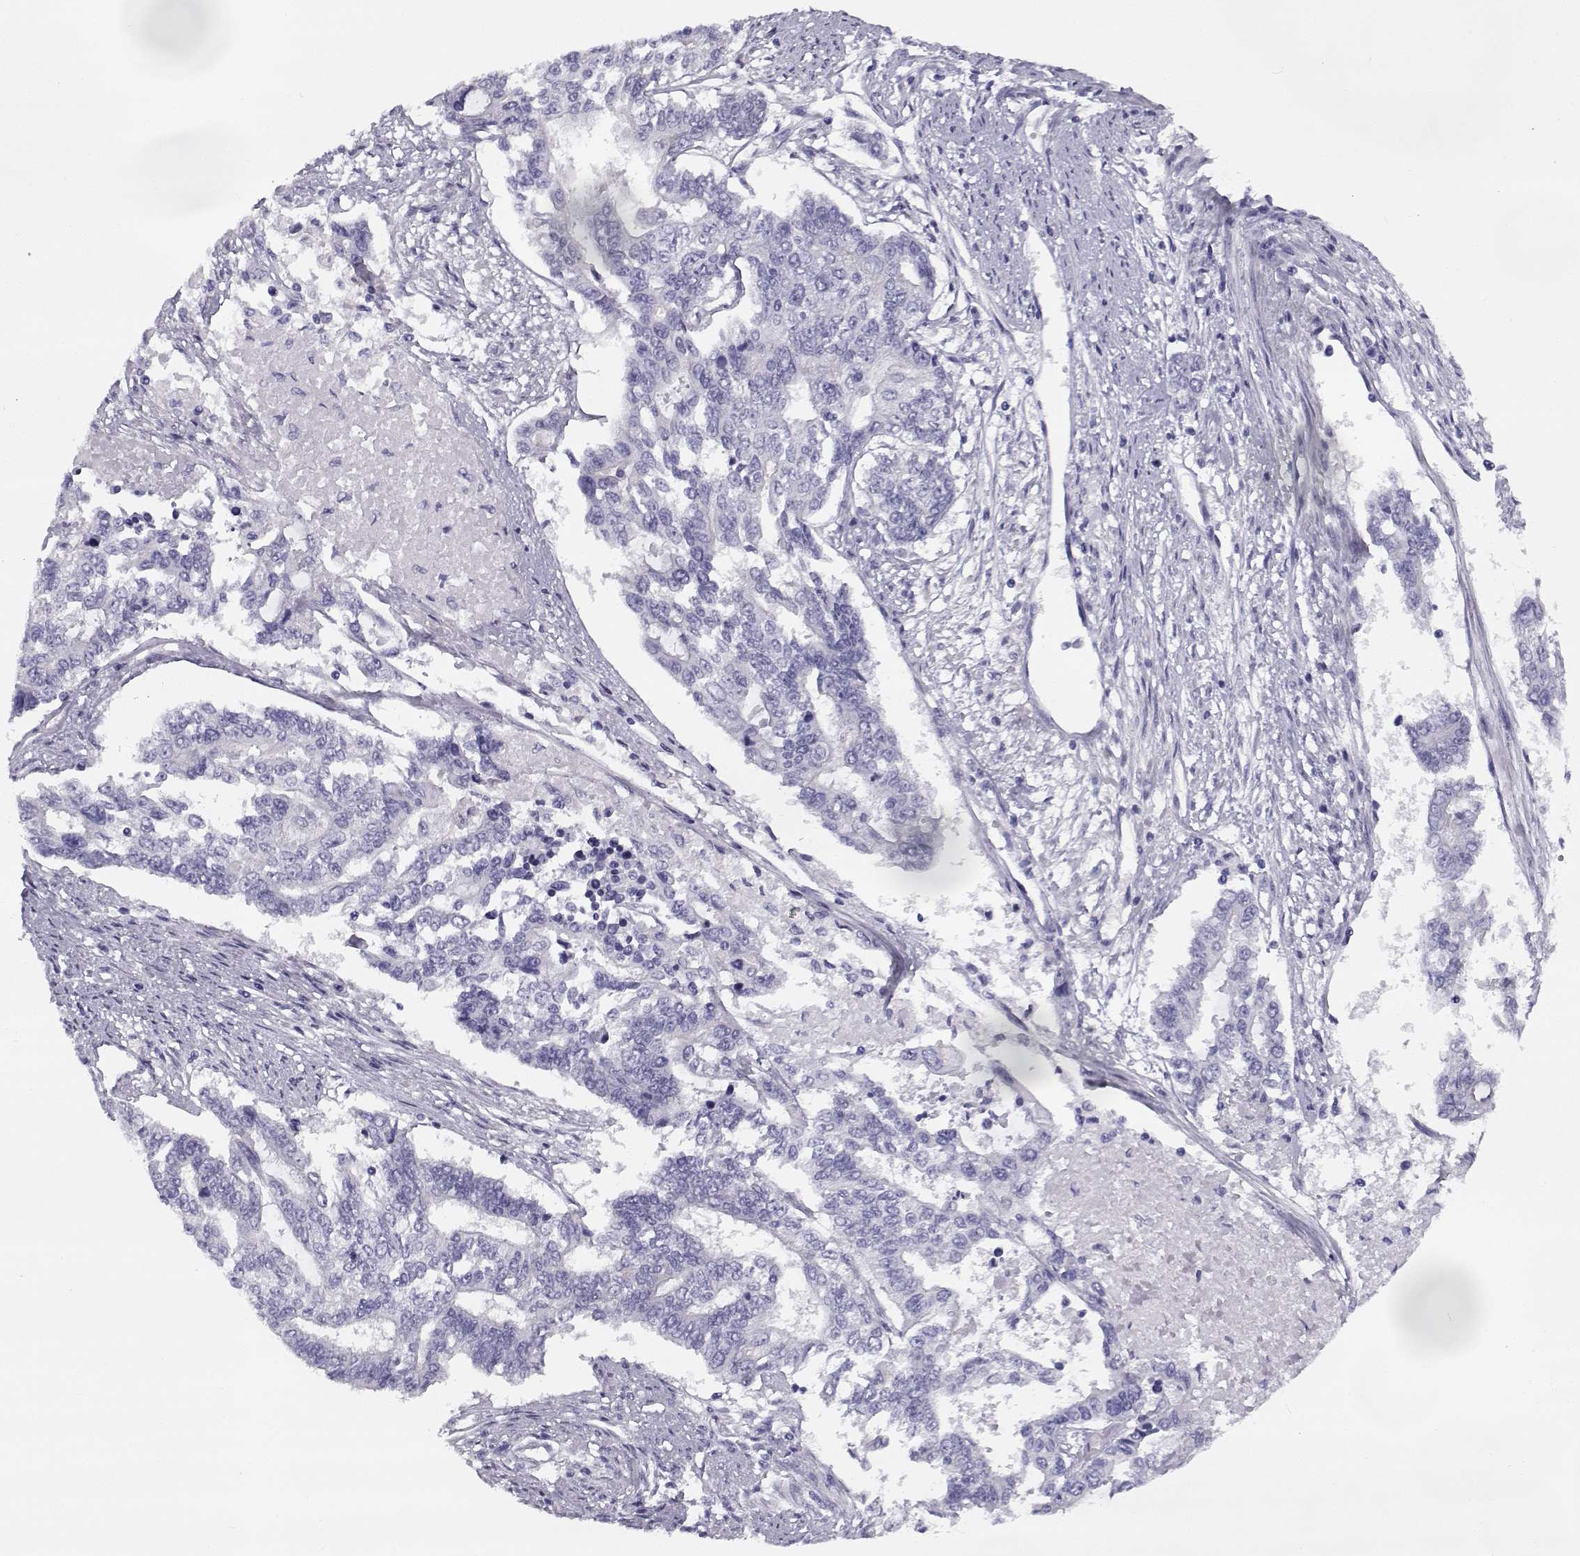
{"staining": {"intensity": "negative", "quantity": "none", "location": "none"}, "tissue": "endometrial cancer", "cell_type": "Tumor cells", "image_type": "cancer", "snomed": [{"axis": "morphology", "description": "Adenocarcinoma, NOS"}, {"axis": "topography", "description": "Uterus"}], "caption": "The image demonstrates no significant positivity in tumor cells of endometrial cancer.", "gene": "CREB3L3", "patient": {"sex": "female", "age": 59}}